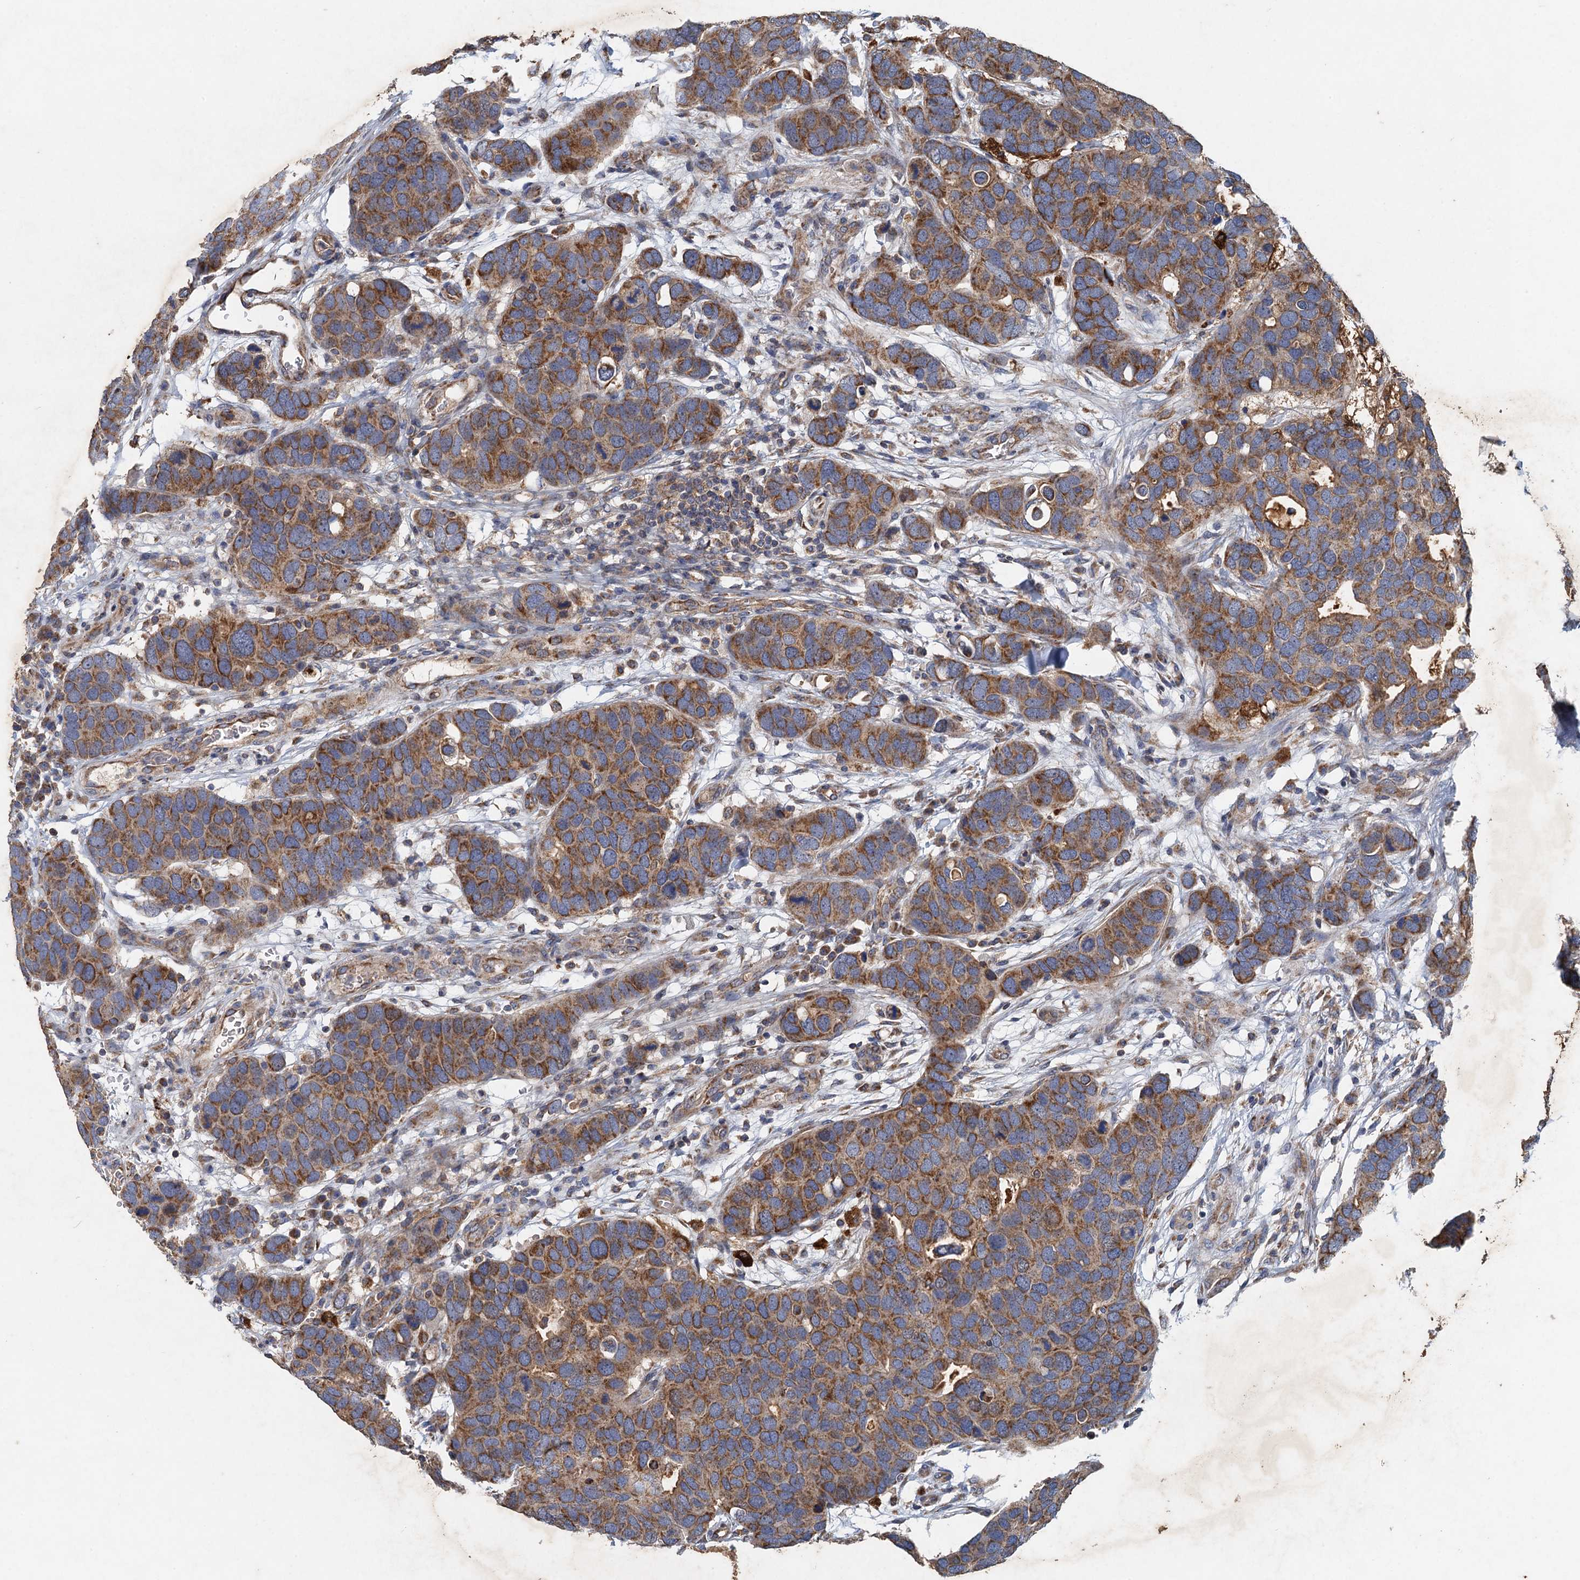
{"staining": {"intensity": "moderate", "quantity": ">75%", "location": "cytoplasmic/membranous"}, "tissue": "breast cancer", "cell_type": "Tumor cells", "image_type": "cancer", "snomed": [{"axis": "morphology", "description": "Duct carcinoma"}, {"axis": "topography", "description": "Breast"}], "caption": "Invasive ductal carcinoma (breast) stained for a protein shows moderate cytoplasmic/membranous positivity in tumor cells. (DAB IHC with brightfield microscopy, high magnification).", "gene": "BCS1L", "patient": {"sex": "female", "age": 83}}